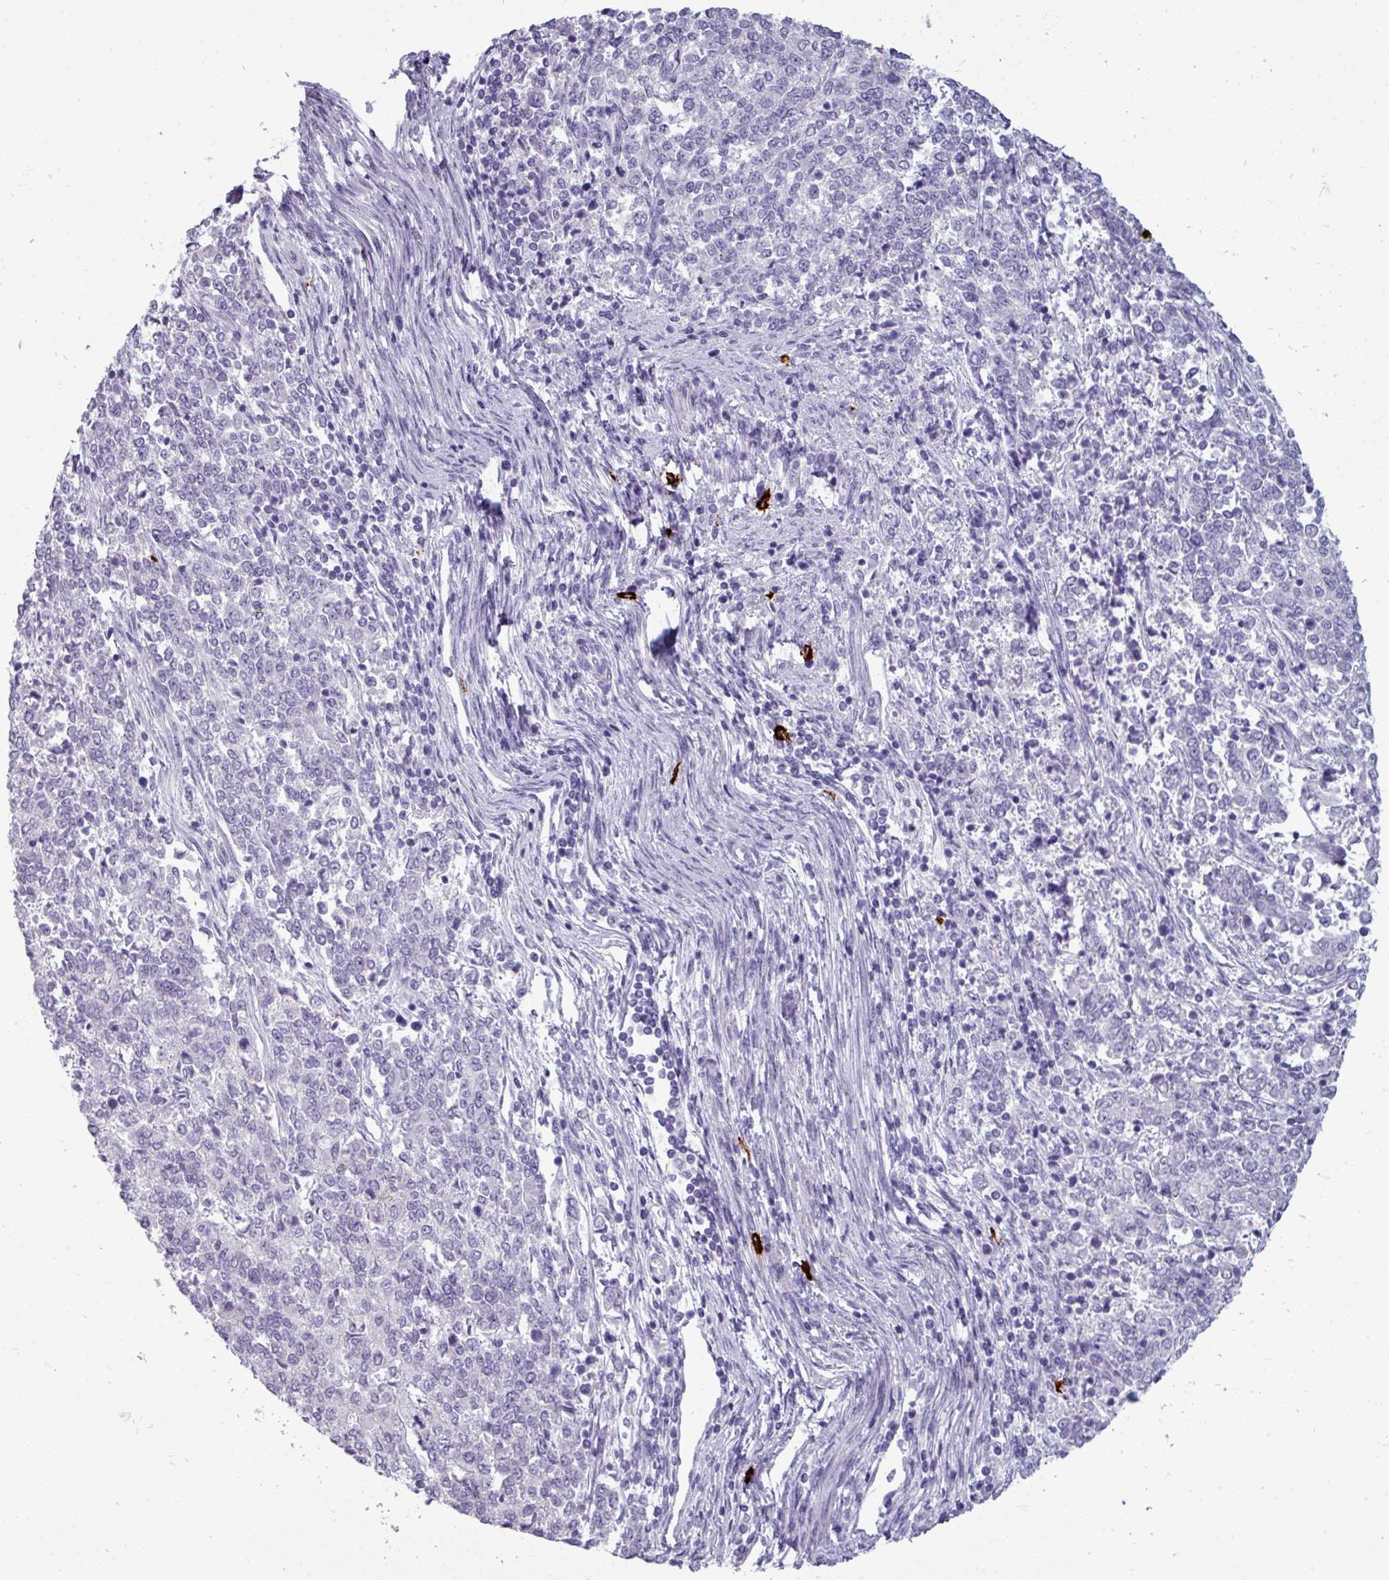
{"staining": {"intensity": "negative", "quantity": "none", "location": "none"}, "tissue": "endometrial cancer", "cell_type": "Tumor cells", "image_type": "cancer", "snomed": [{"axis": "morphology", "description": "Adenocarcinoma, NOS"}, {"axis": "topography", "description": "Endometrium"}], "caption": "This histopathology image is of adenocarcinoma (endometrial) stained with IHC to label a protein in brown with the nuclei are counter-stained blue. There is no staining in tumor cells. Nuclei are stained in blue.", "gene": "TRIM39", "patient": {"sex": "female", "age": 50}}